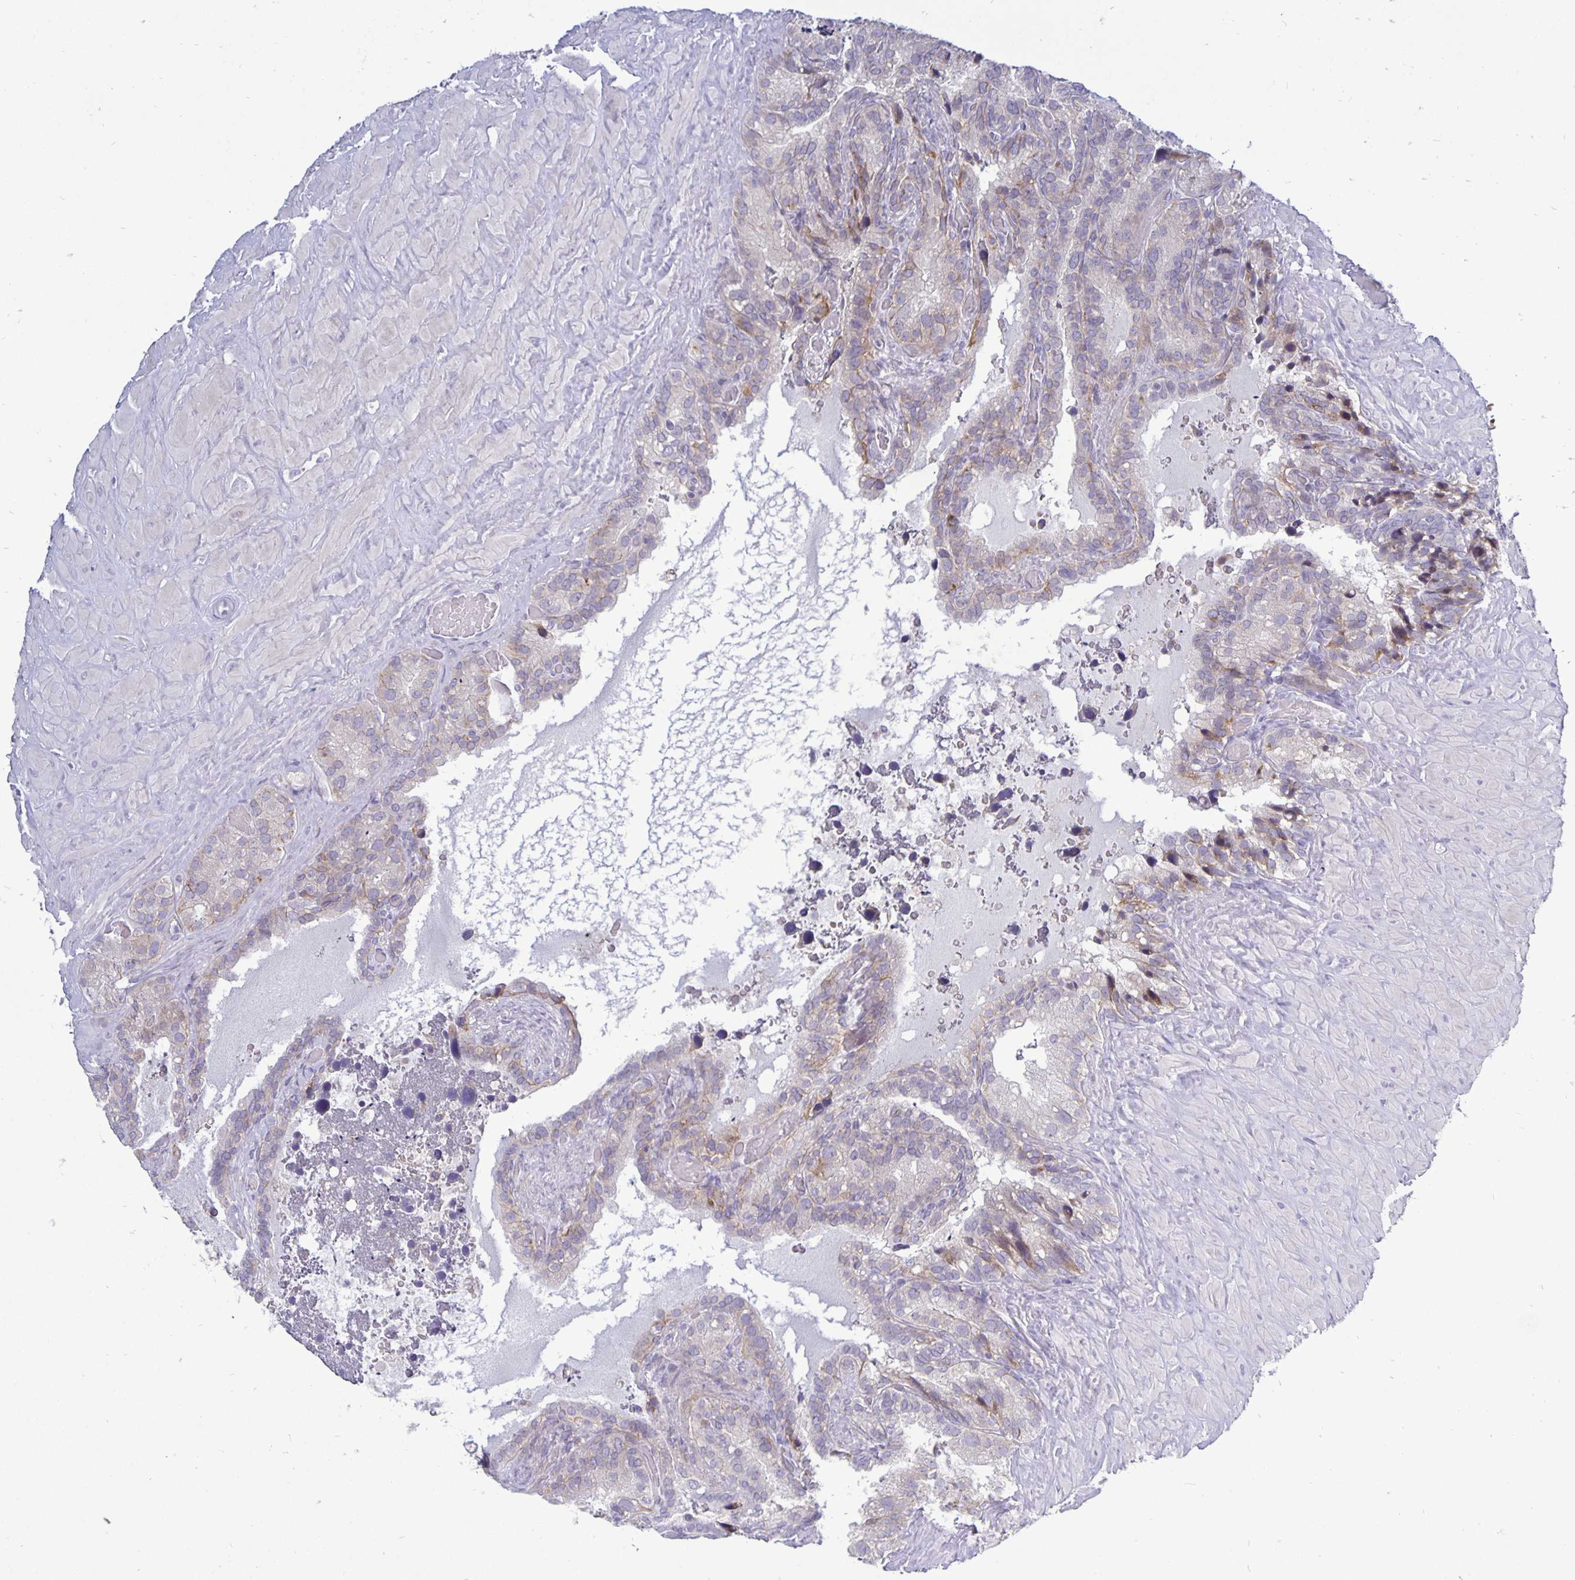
{"staining": {"intensity": "negative", "quantity": "none", "location": "none"}, "tissue": "seminal vesicle", "cell_type": "Glandular cells", "image_type": "normal", "snomed": [{"axis": "morphology", "description": "Normal tissue, NOS"}, {"axis": "topography", "description": "Seminal veicle"}], "caption": "This photomicrograph is of unremarkable seminal vesicle stained with immunohistochemistry to label a protein in brown with the nuclei are counter-stained blue. There is no positivity in glandular cells.", "gene": "ERBB2", "patient": {"sex": "male", "age": 60}}